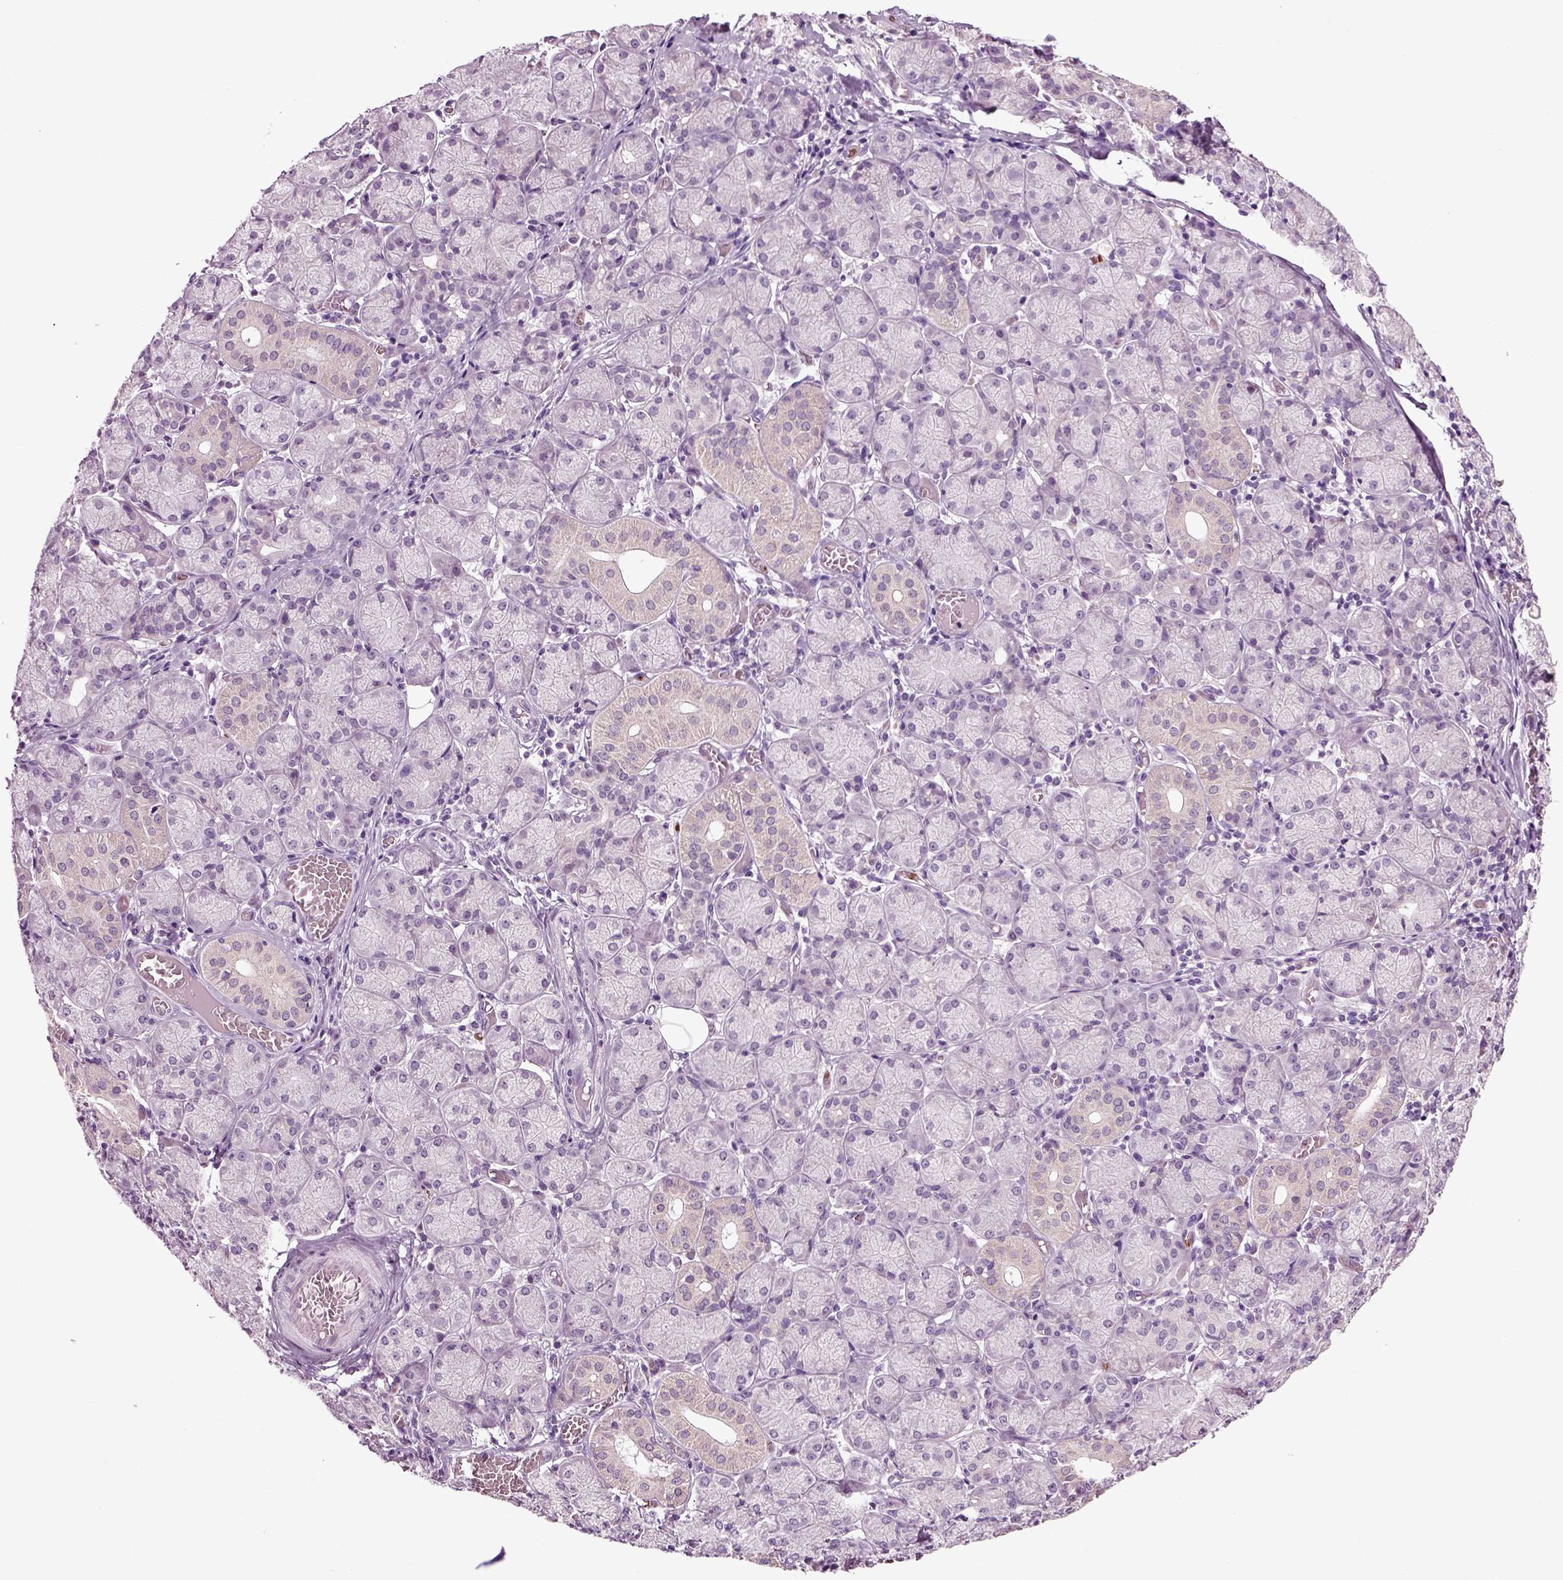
{"staining": {"intensity": "negative", "quantity": "none", "location": "none"}, "tissue": "salivary gland", "cell_type": "Glandular cells", "image_type": "normal", "snomed": [{"axis": "morphology", "description": "Normal tissue, NOS"}, {"axis": "topography", "description": "Salivary gland"}, {"axis": "topography", "description": "Peripheral nerve tissue"}], "caption": "Micrograph shows no protein staining in glandular cells of benign salivary gland.", "gene": "SPATA17", "patient": {"sex": "female", "age": 24}}